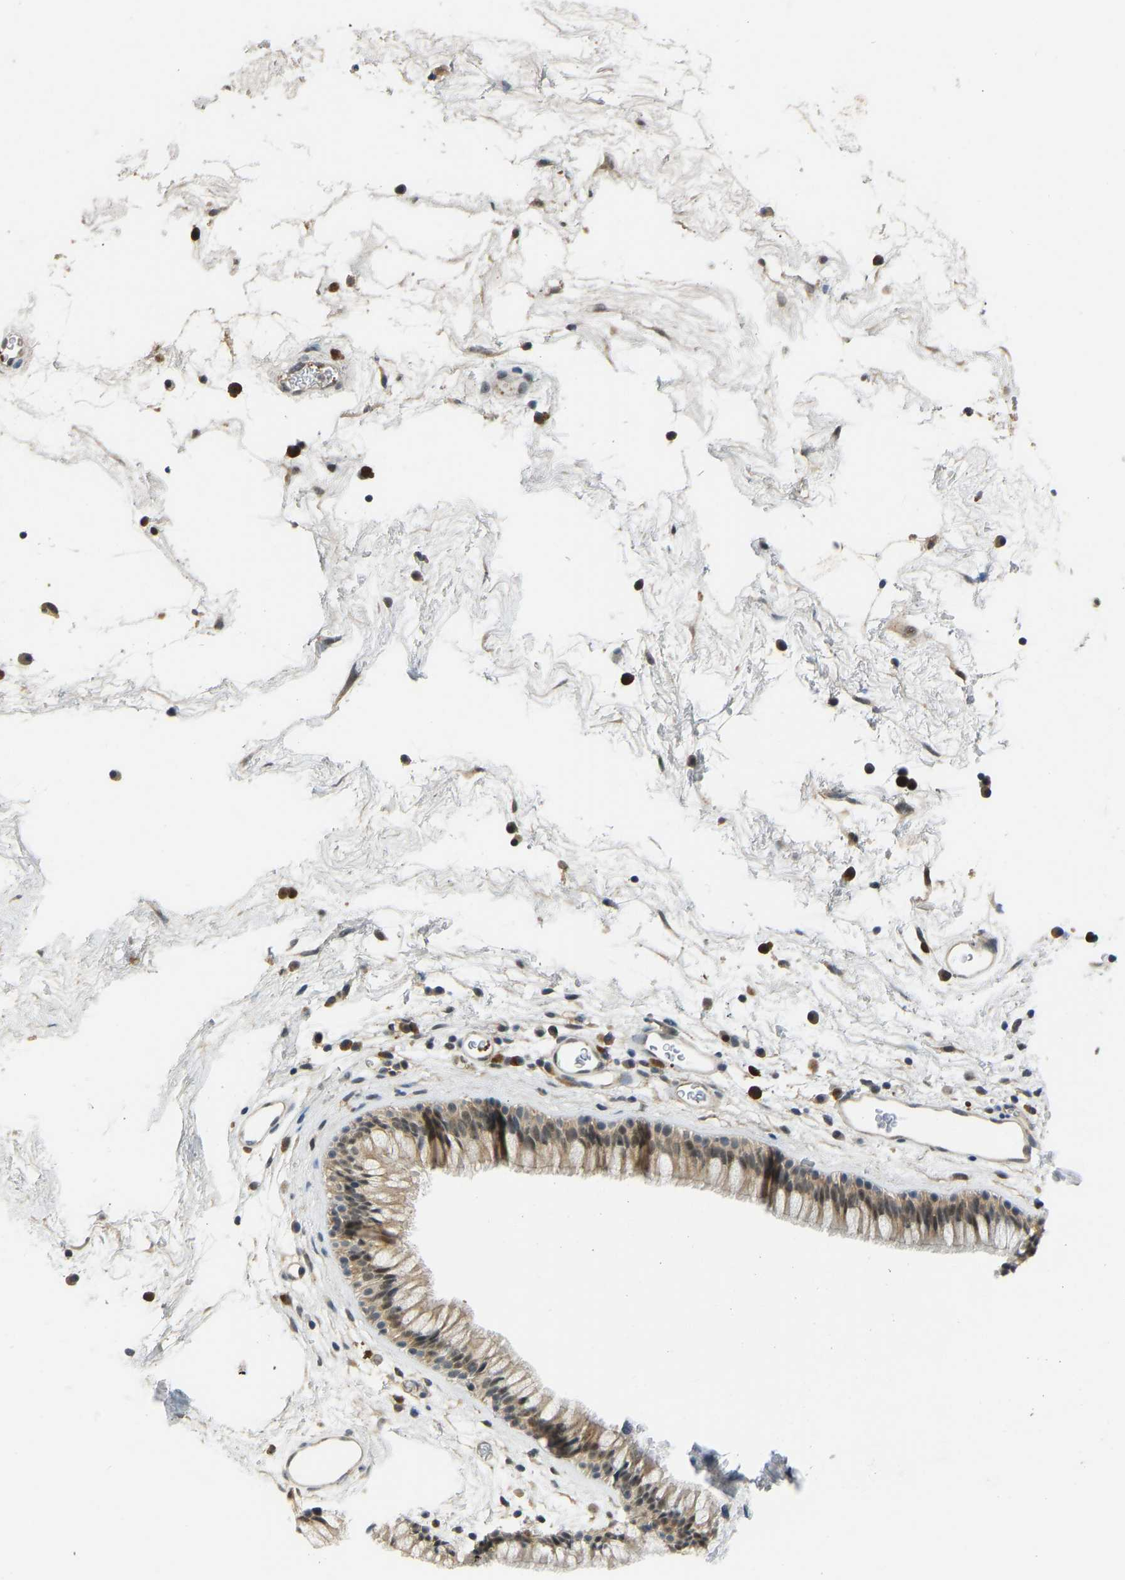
{"staining": {"intensity": "moderate", "quantity": ">75%", "location": "cytoplasmic/membranous,nuclear"}, "tissue": "nasopharynx", "cell_type": "Respiratory epithelial cells", "image_type": "normal", "snomed": [{"axis": "morphology", "description": "Normal tissue, NOS"}, {"axis": "morphology", "description": "Inflammation, NOS"}, {"axis": "topography", "description": "Nasopharynx"}], "caption": "Immunohistochemical staining of benign nasopharynx displays moderate cytoplasmic/membranous,nuclear protein positivity in approximately >75% of respiratory epithelial cells.", "gene": "ZNF251", "patient": {"sex": "male", "age": 48}}